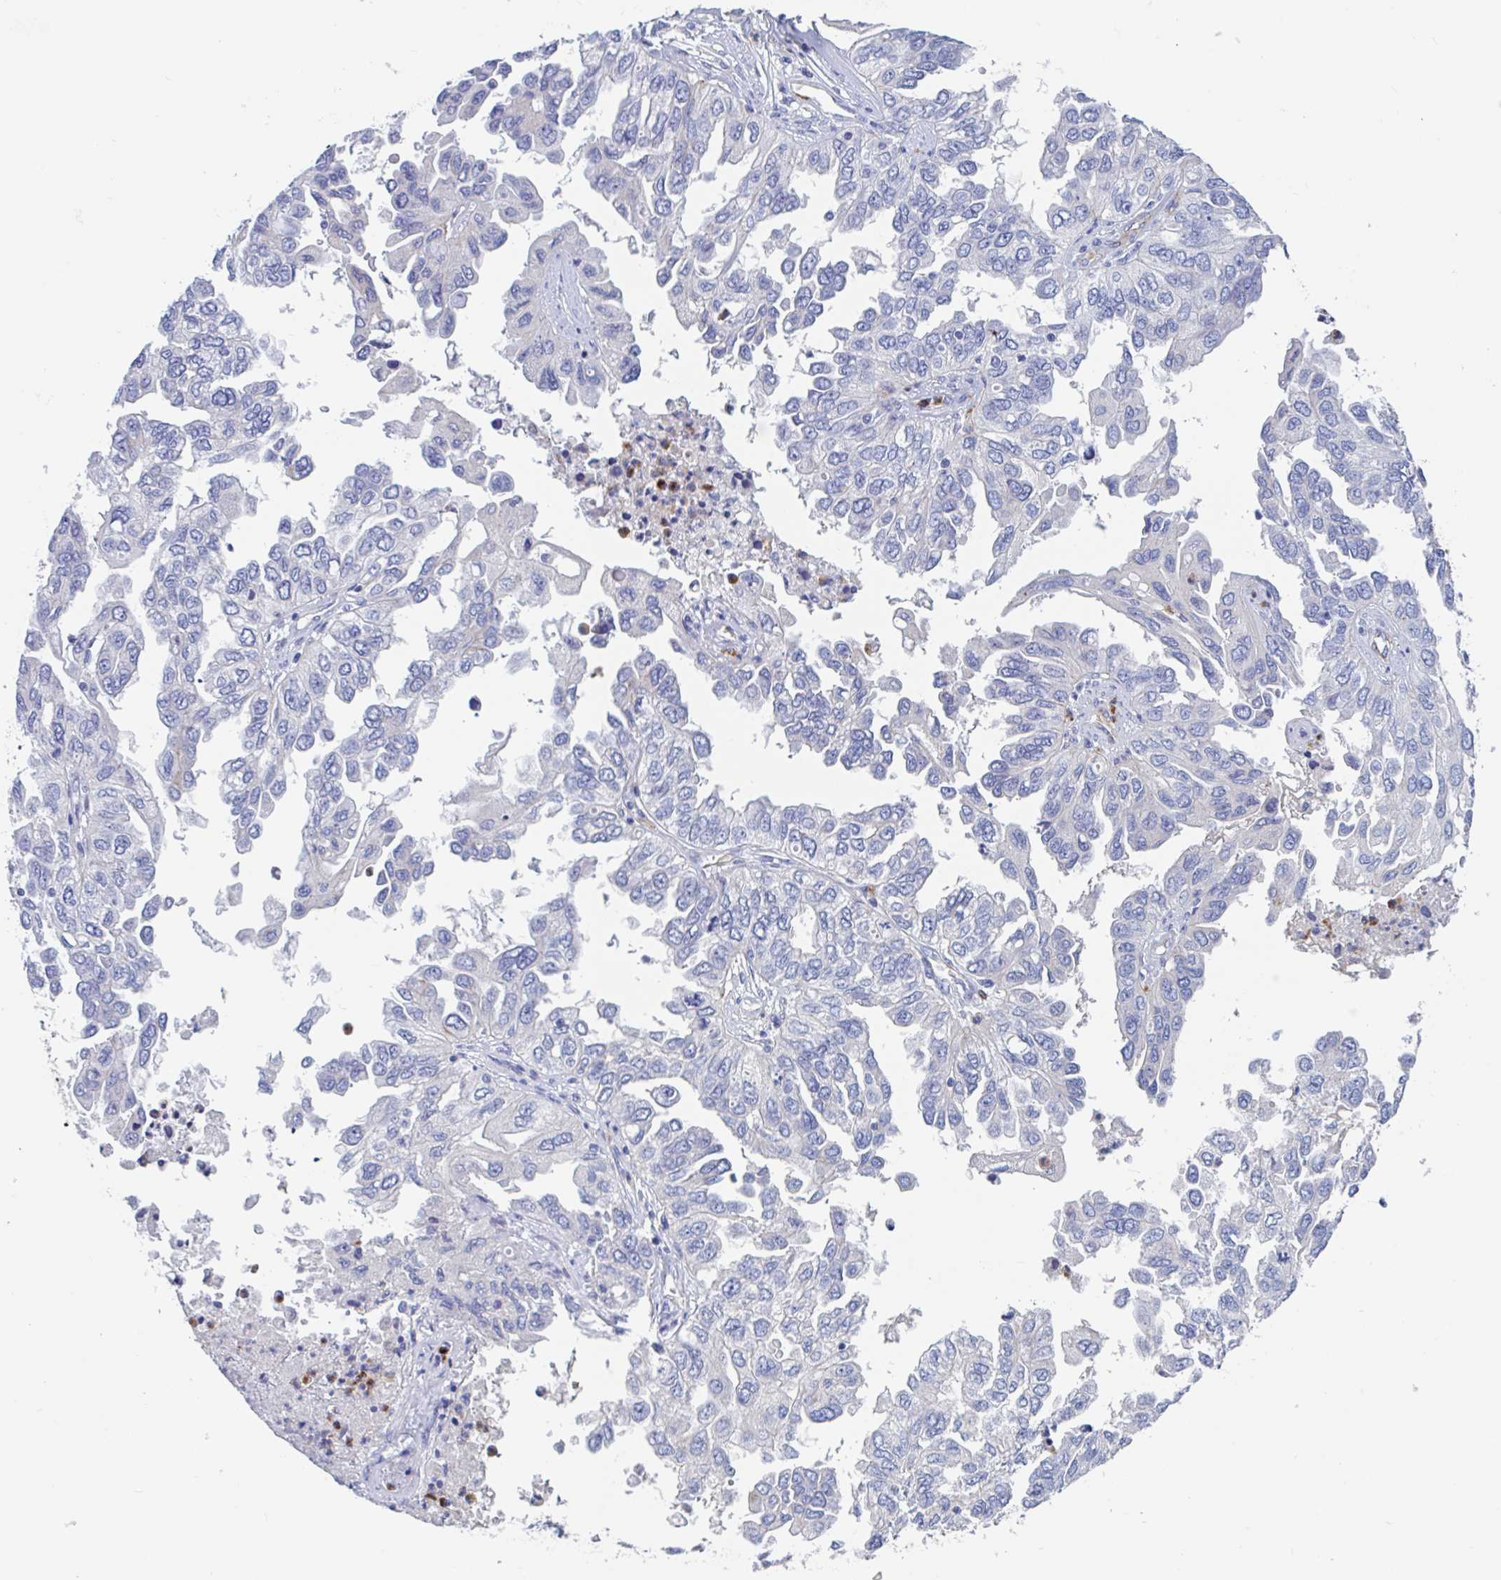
{"staining": {"intensity": "negative", "quantity": "none", "location": "none"}, "tissue": "ovarian cancer", "cell_type": "Tumor cells", "image_type": "cancer", "snomed": [{"axis": "morphology", "description": "Cystadenocarcinoma, serous, NOS"}, {"axis": "topography", "description": "Ovary"}], "caption": "A micrograph of human ovarian serous cystadenocarcinoma is negative for staining in tumor cells.", "gene": "ZNHIT2", "patient": {"sex": "female", "age": 53}}